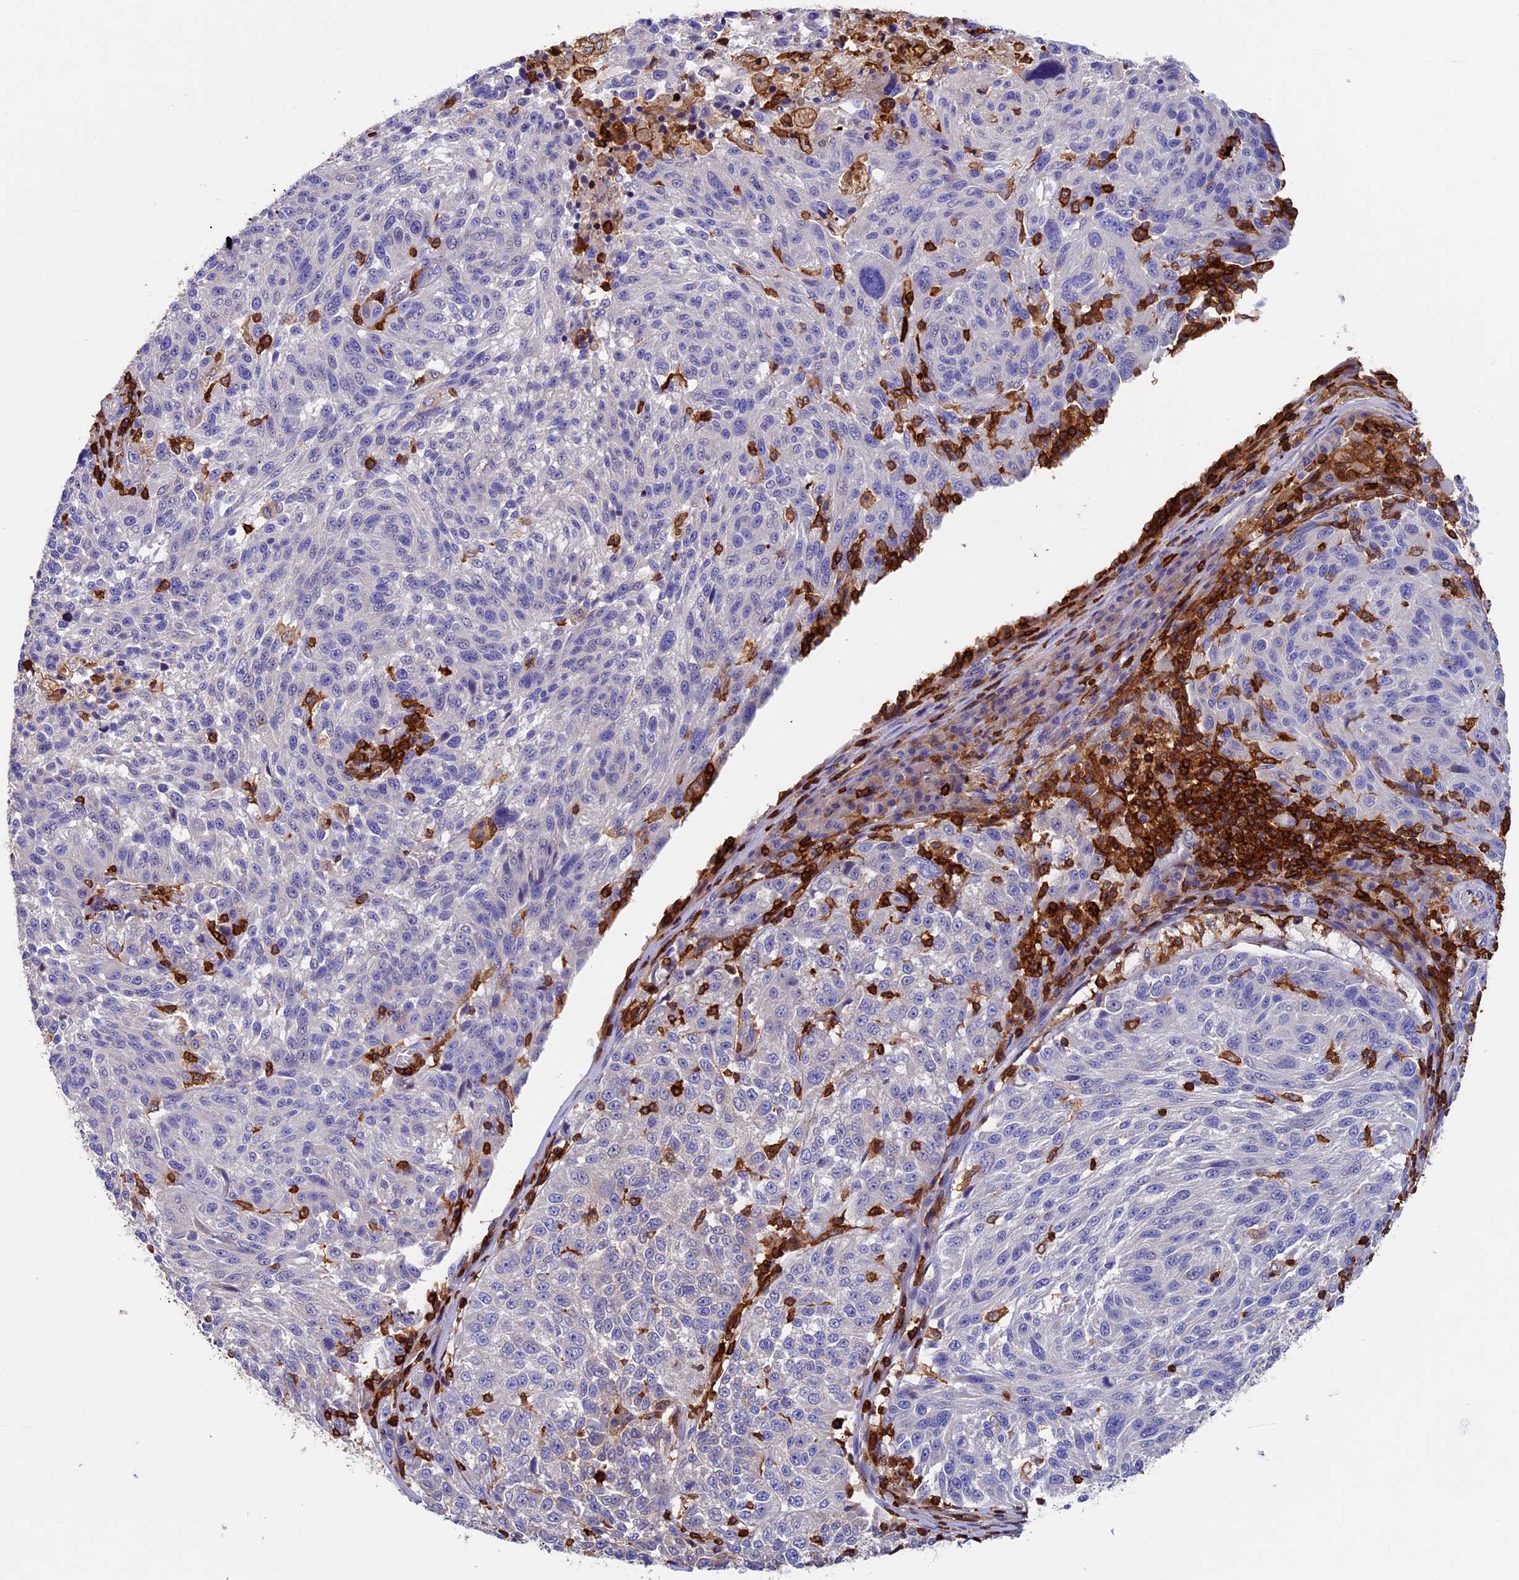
{"staining": {"intensity": "negative", "quantity": "none", "location": "none"}, "tissue": "melanoma", "cell_type": "Tumor cells", "image_type": "cancer", "snomed": [{"axis": "morphology", "description": "Malignant melanoma, NOS"}, {"axis": "topography", "description": "Skin"}], "caption": "DAB (3,3'-diaminobenzidine) immunohistochemical staining of malignant melanoma displays no significant staining in tumor cells.", "gene": "ADAT1", "patient": {"sex": "male", "age": 53}}